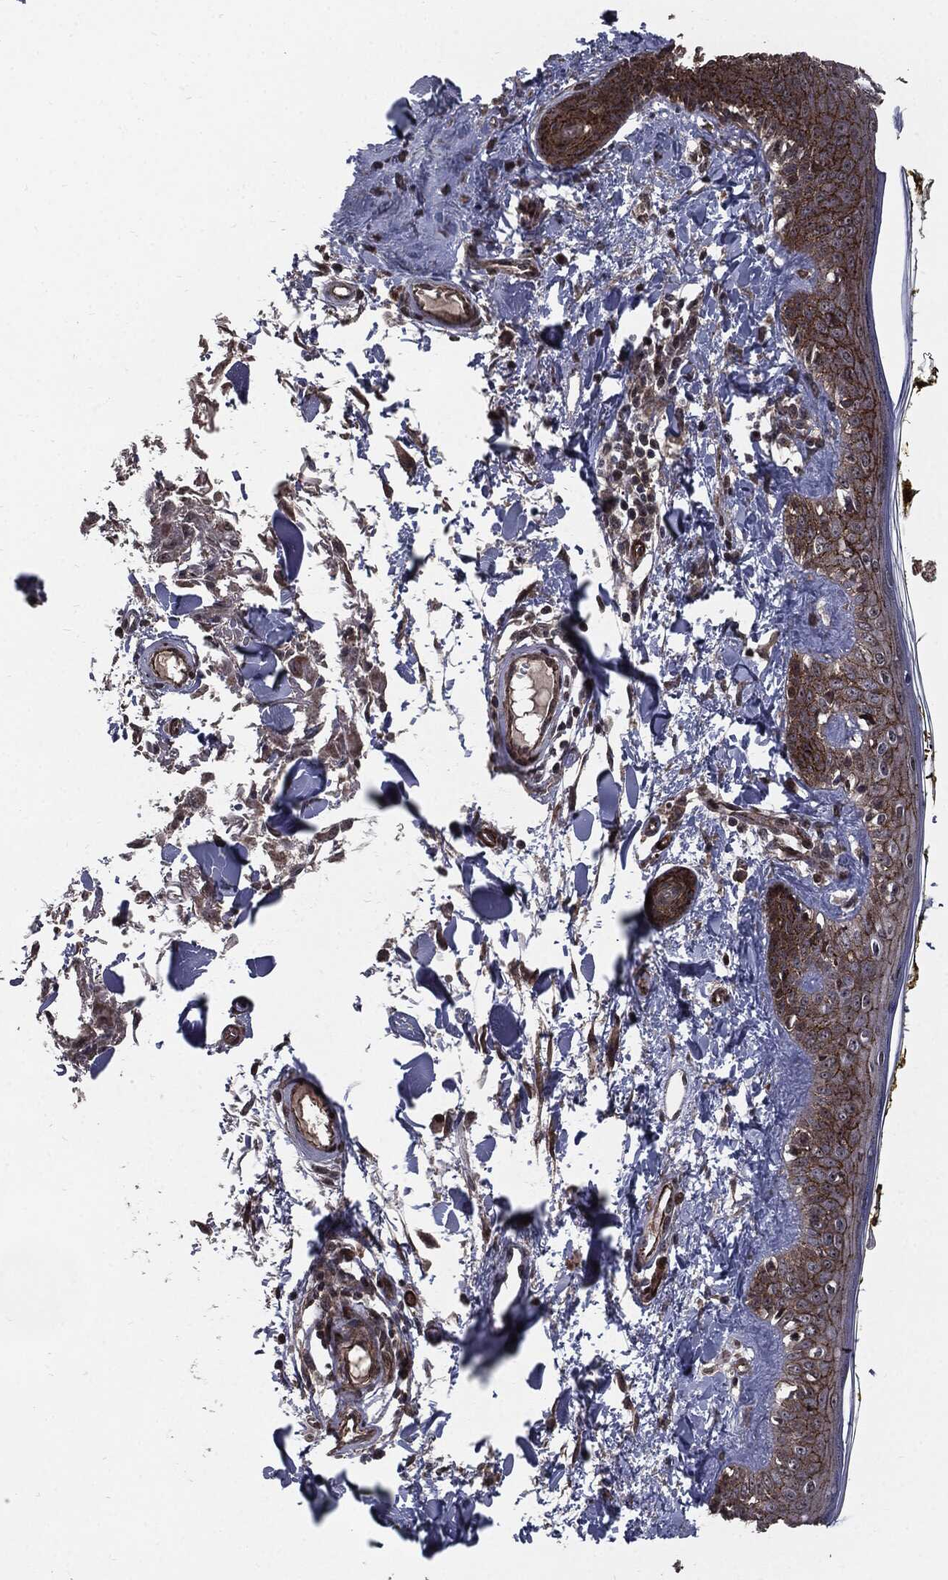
{"staining": {"intensity": "negative", "quantity": "none", "location": "none"}, "tissue": "skin", "cell_type": "Fibroblasts", "image_type": "normal", "snomed": [{"axis": "morphology", "description": "Normal tissue, NOS"}, {"axis": "topography", "description": "Skin"}], "caption": "Fibroblasts are negative for protein expression in benign human skin. Brightfield microscopy of IHC stained with DAB (3,3'-diaminobenzidine) (brown) and hematoxylin (blue), captured at high magnification.", "gene": "PTPA", "patient": {"sex": "male", "age": 76}}